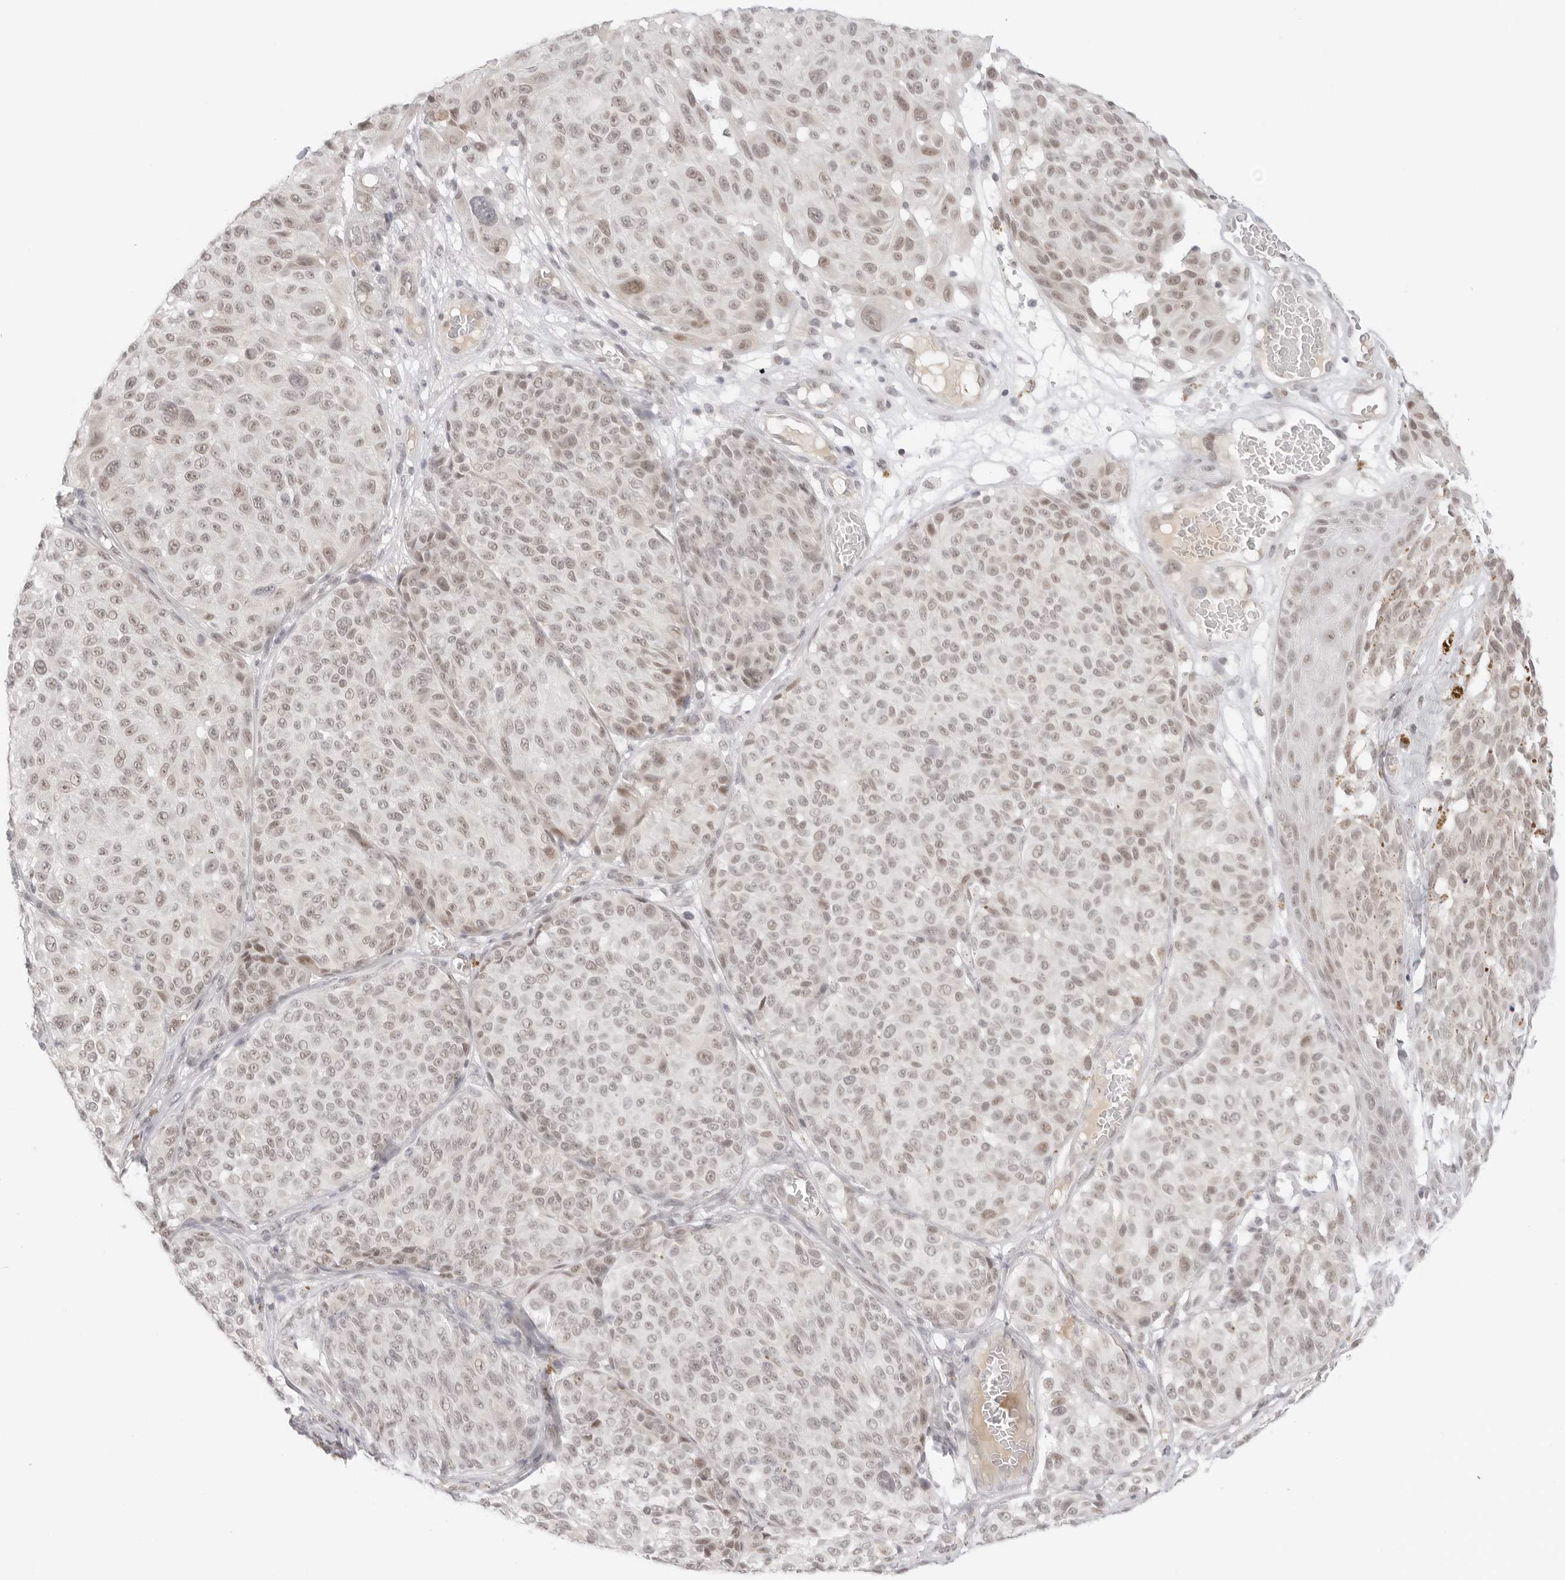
{"staining": {"intensity": "weak", "quantity": ">75%", "location": "nuclear"}, "tissue": "melanoma", "cell_type": "Tumor cells", "image_type": "cancer", "snomed": [{"axis": "morphology", "description": "Malignant melanoma, NOS"}, {"axis": "topography", "description": "Skin"}], "caption": "Malignant melanoma tissue reveals weak nuclear staining in about >75% of tumor cells Nuclei are stained in blue.", "gene": "MED18", "patient": {"sex": "male", "age": 83}}